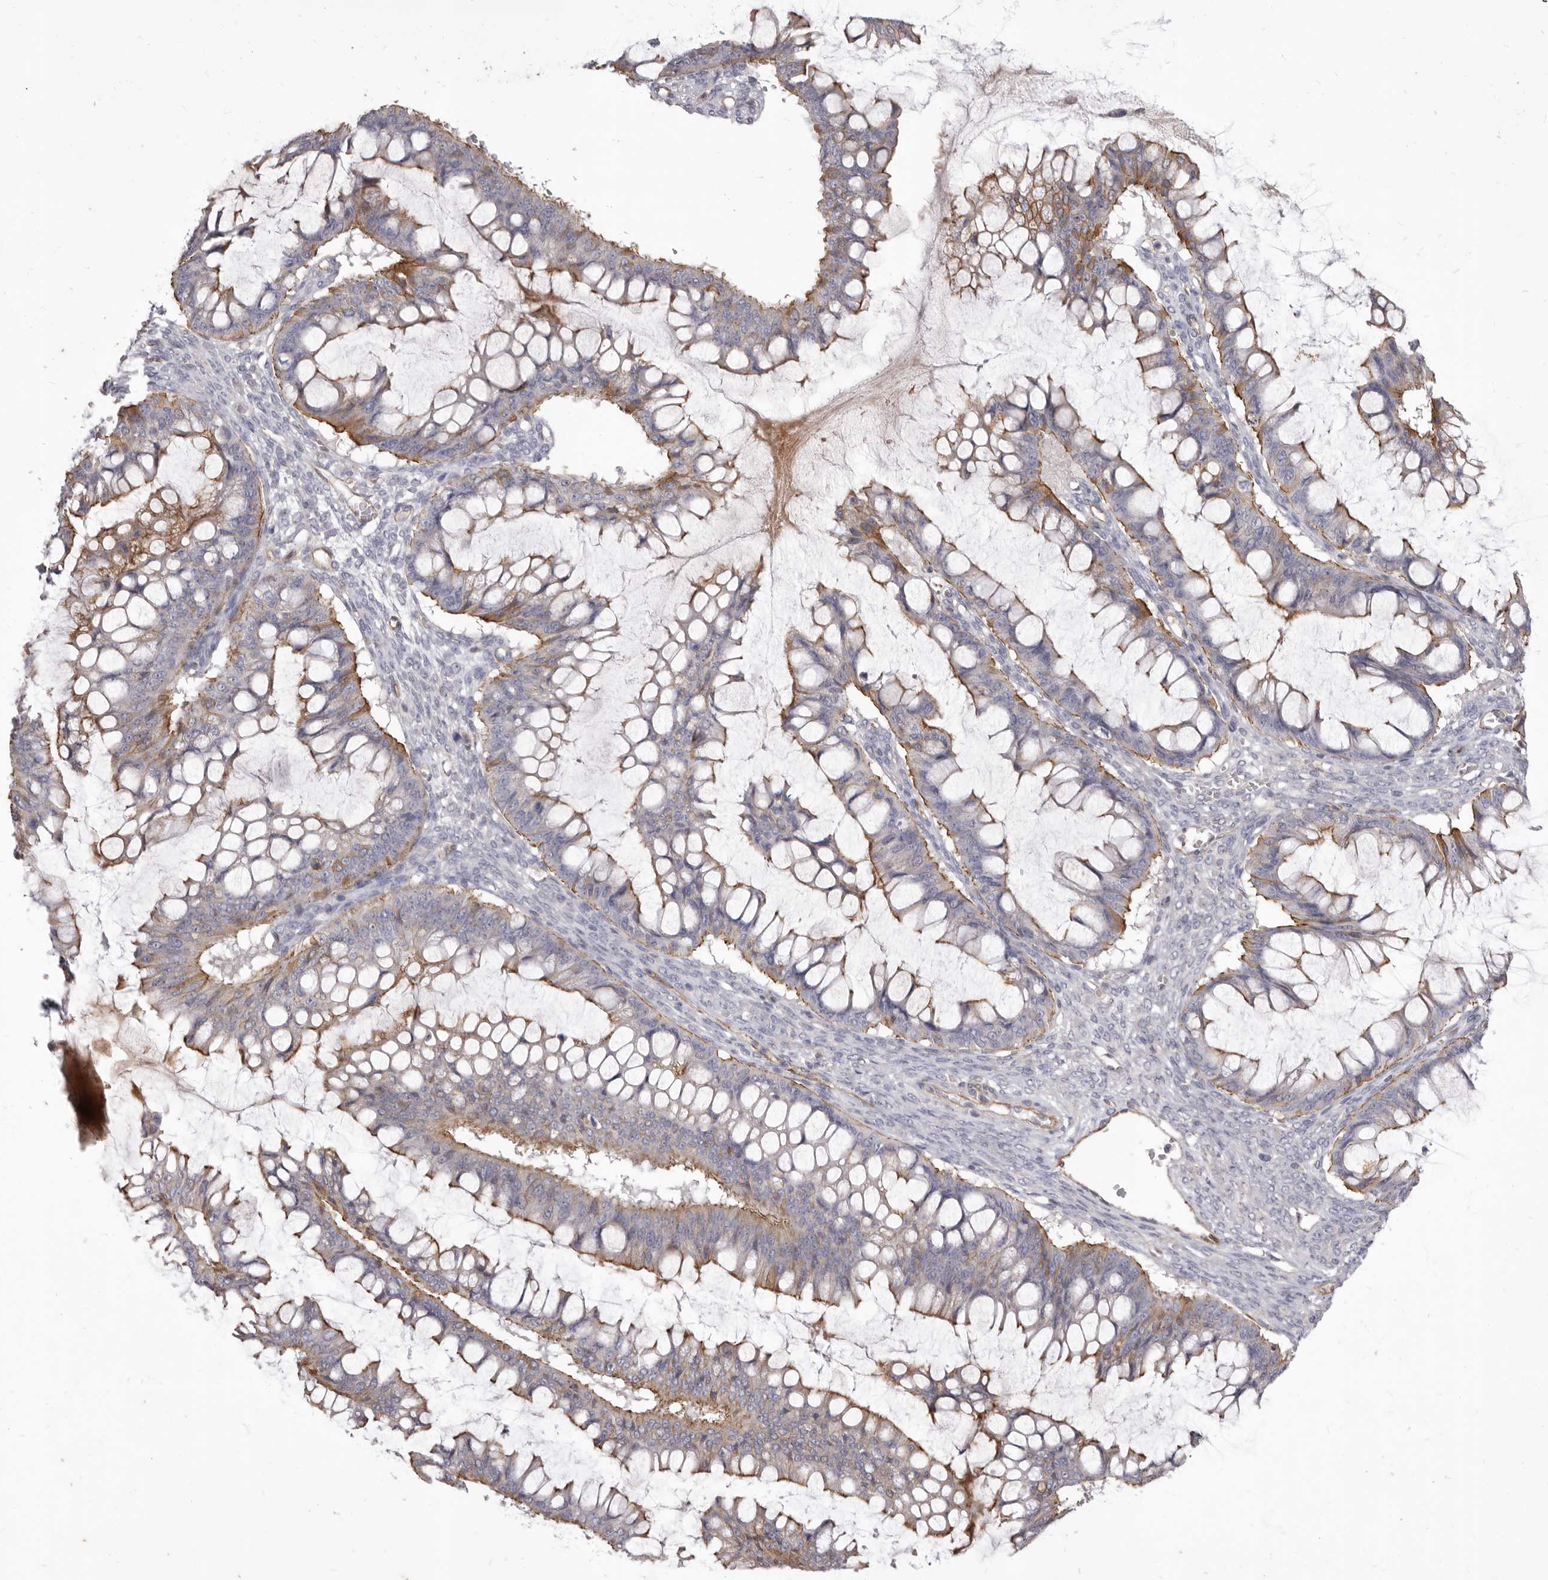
{"staining": {"intensity": "moderate", "quantity": "25%-75%", "location": "cytoplasmic/membranous"}, "tissue": "ovarian cancer", "cell_type": "Tumor cells", "image_type": "cancer", "snomed": [{"axis": "morphology", "description": "Cystadenocarcinoma, mucinous, NOS"}, {"axis": "topography", "description": "Ovary"}], "caption": "Brown immunohistochemical staining in human ovarian cancer shows moderate cytoplasmic/membranous positivity in about 25%-75% of tumor cells.", "gene": "P2RX6", "patient": {"sex": "female", "age": 73}}